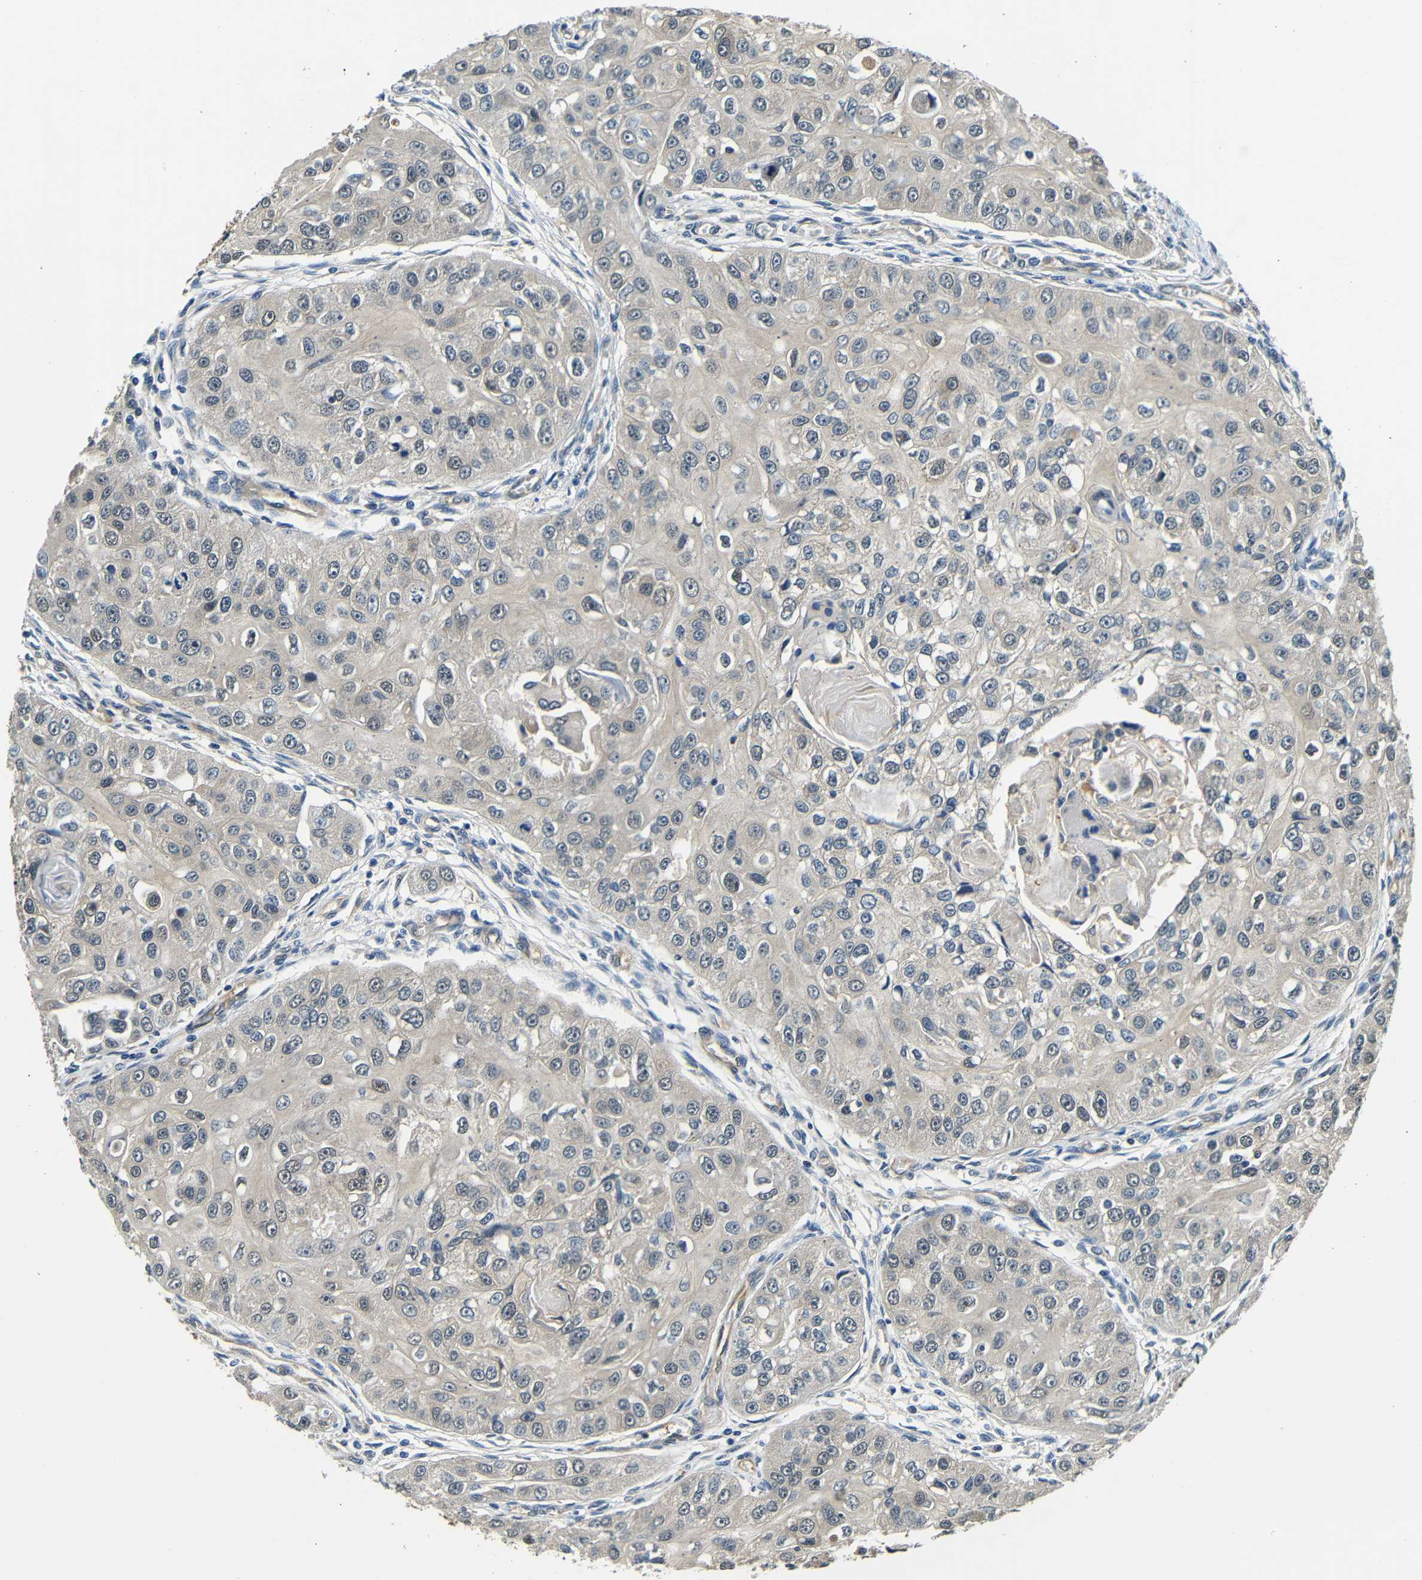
{"staining": {"intensity": "weak", "quantity": ">75%", "location": "cytoplasmic/membranous"}, "tissue": "head and neck cancer", "cell_type": "Tumor cells", "image_type": "cancer", "snomed": [{"axis": "morphology", "description": "Normal tissue, NOS"}, {"axis": "morphology", "description": "Squamous cell carcinoma, NOS"}, {"axis": "topography", "description": "Skeletal muscle"}, {"axis": "topography", "description": "Head-Neck"}], "caption": "Weak cytoplasmic/membranous protein expression is present in approximately >75% of tumor cells in head and neck cancer. (Stains: DAB (3,3'-diaminobenzidine) in brown, nuclei in blue, Microscopy: brightfield microscopy at high magnification).", "gene": "ADAP1", "patient": {"sex": "male", "age": 51}}